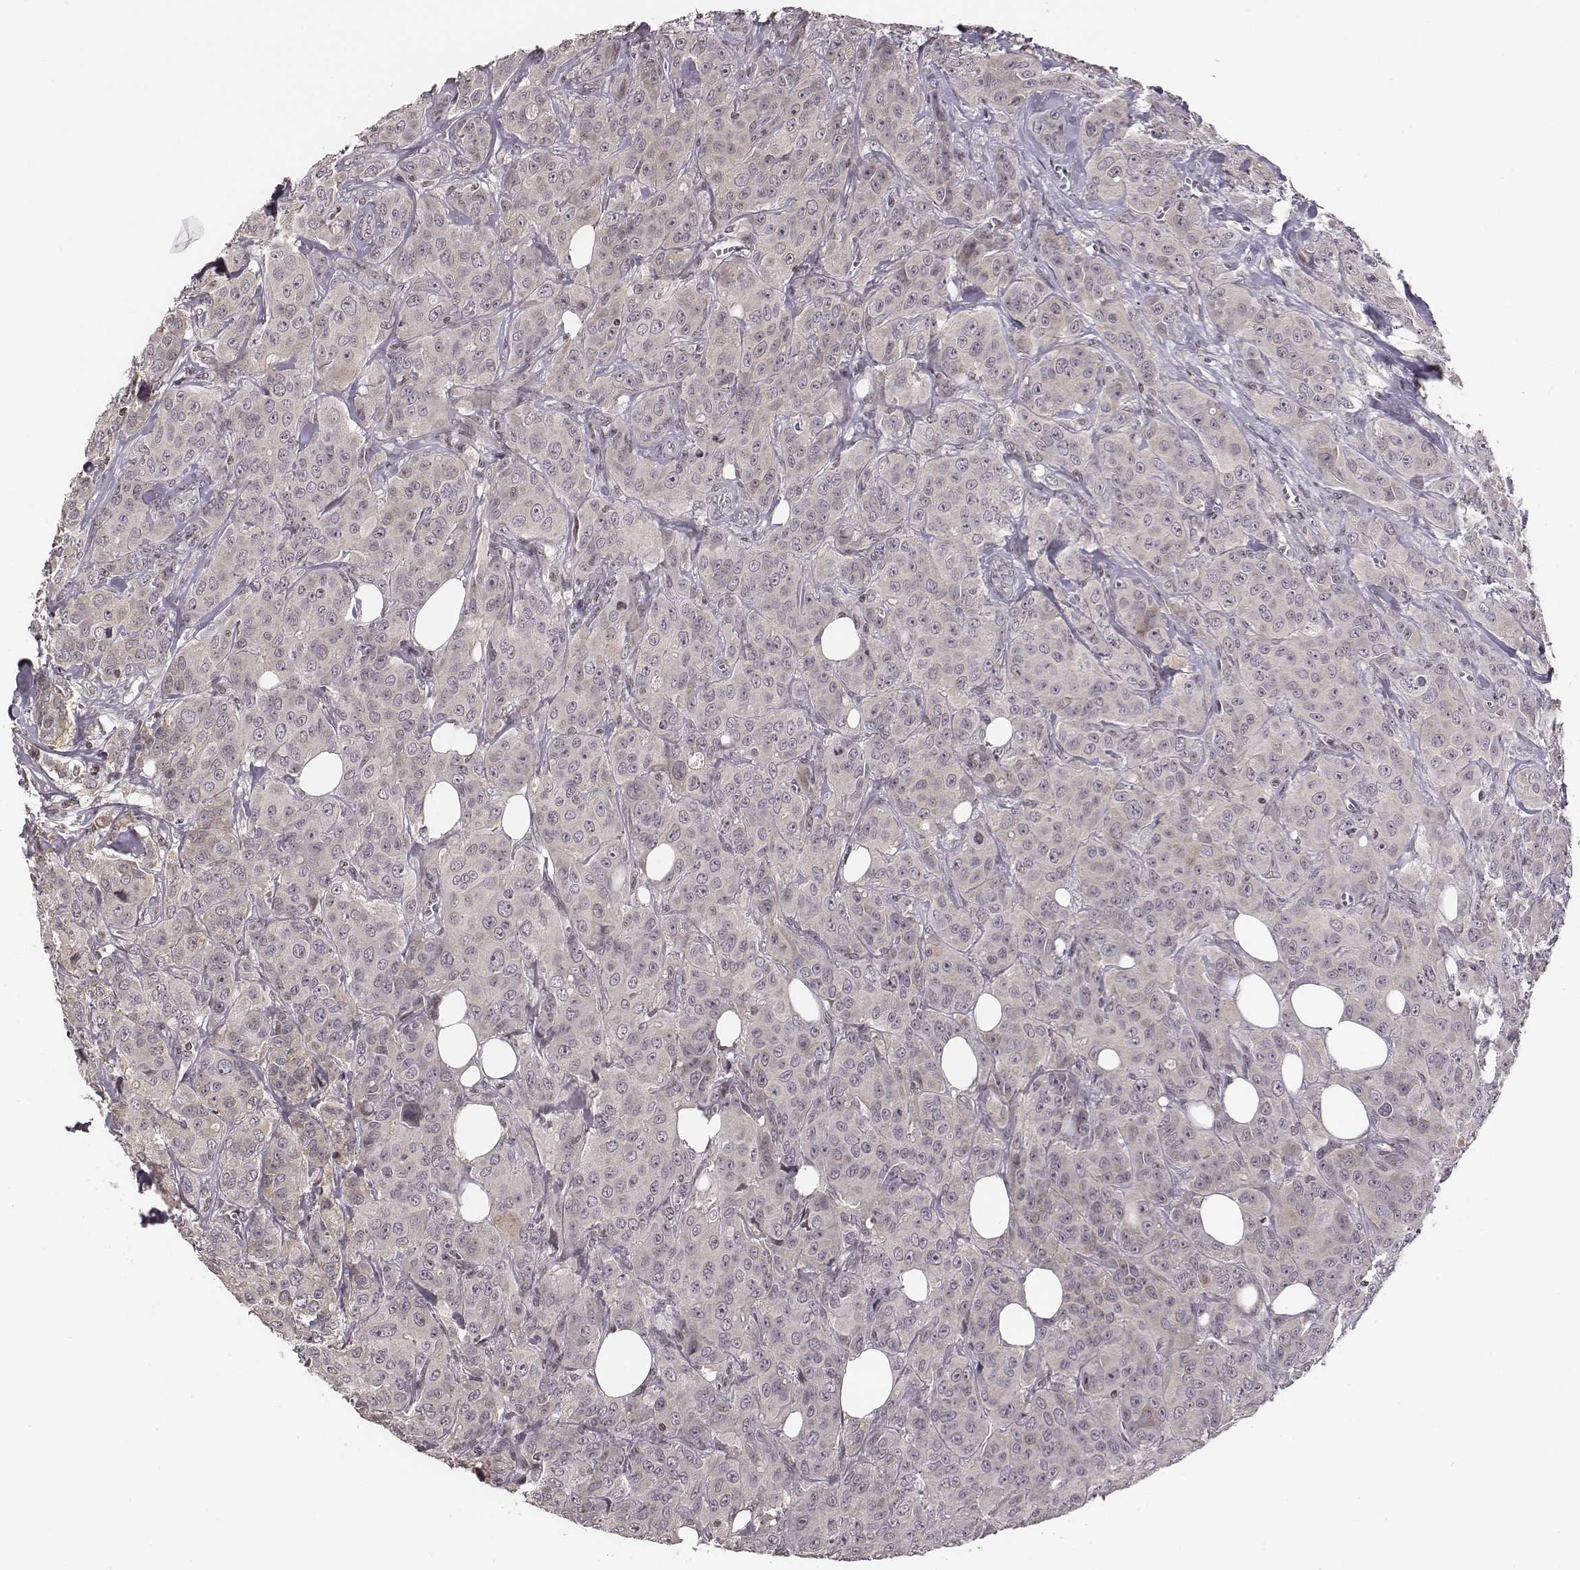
{"staining": {"intensity": "negative", "quantity": "none", "location": "none"}, "tissue": "breast cancer", "cell_type": "Tumor cells", "image_type": "cancer", "snomed": [{"axis": "morphology", "description": "Duct carcinoma"}, {"axis": "topography", "description": "Breast"}], "caption": "Immunohistochemistry of human breast intraductal carcinoma reveals no staining in tumor cells.", "gene": "GRM4", "patient": {"sex": "female", "age": 43}}